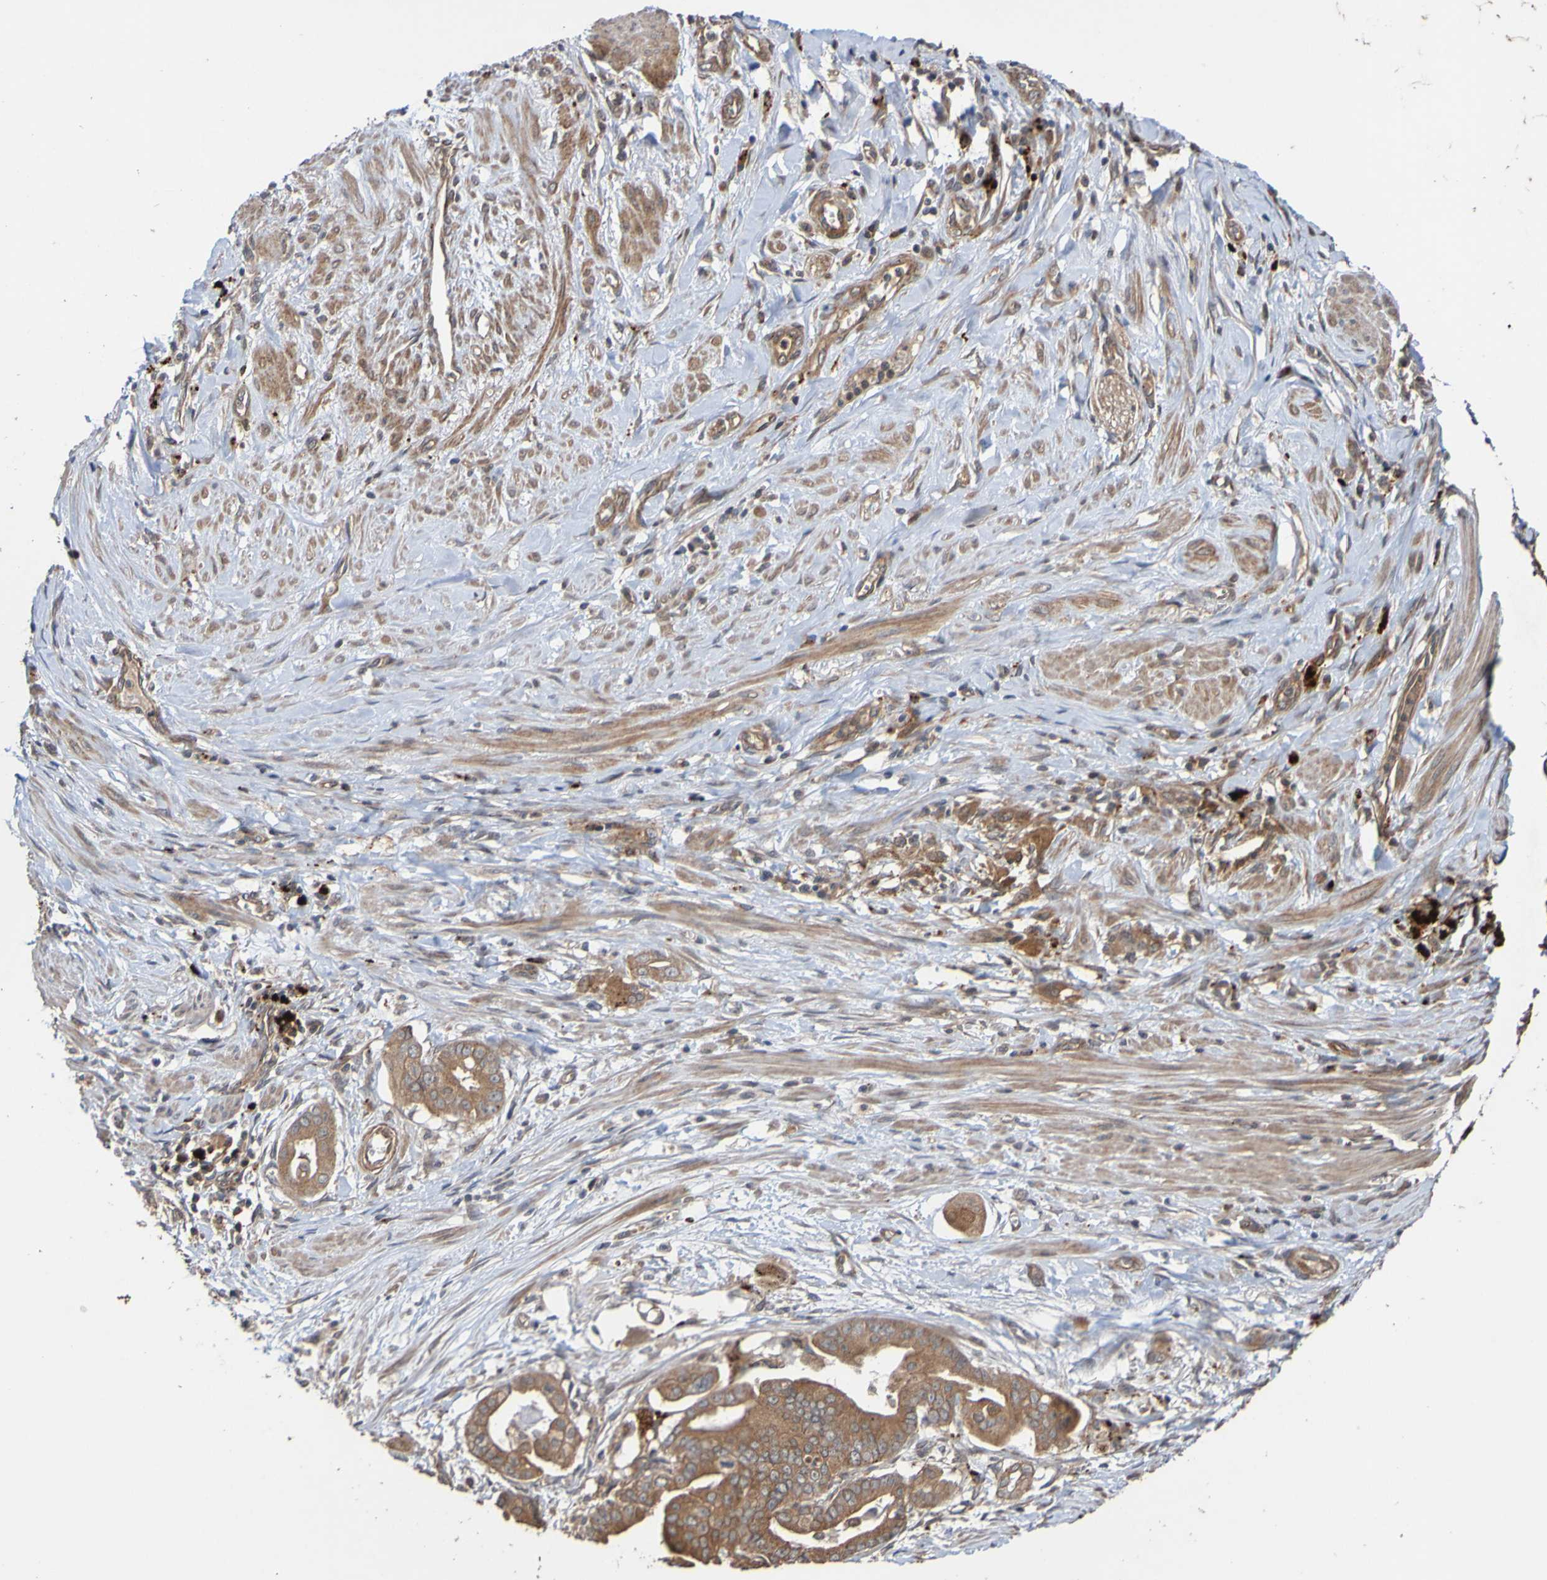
{"staining": {"intensity": "moderate", "quantity": ">75%", "location": "cytoplasmic/membranous"}, "tissue": "pancreatic cancer", "cell_type": "Tumor cells", "image_type": "cancer", "snomed": [{"axis": "morphology", "description": "Adenocarcinoma, NOS"}, {"axis": "topography", "description": "Pancreas"}], "caption": "DAB (3,3'-diaminobenzidine) immunohistochemical staining of human pancreatic adenocarcinoma reveals moderate cytoplasmic/membranous protein staining in about >75% of tumor cells.", "gene": "UCN", "patient": {"sex": "female", "age": 75}}